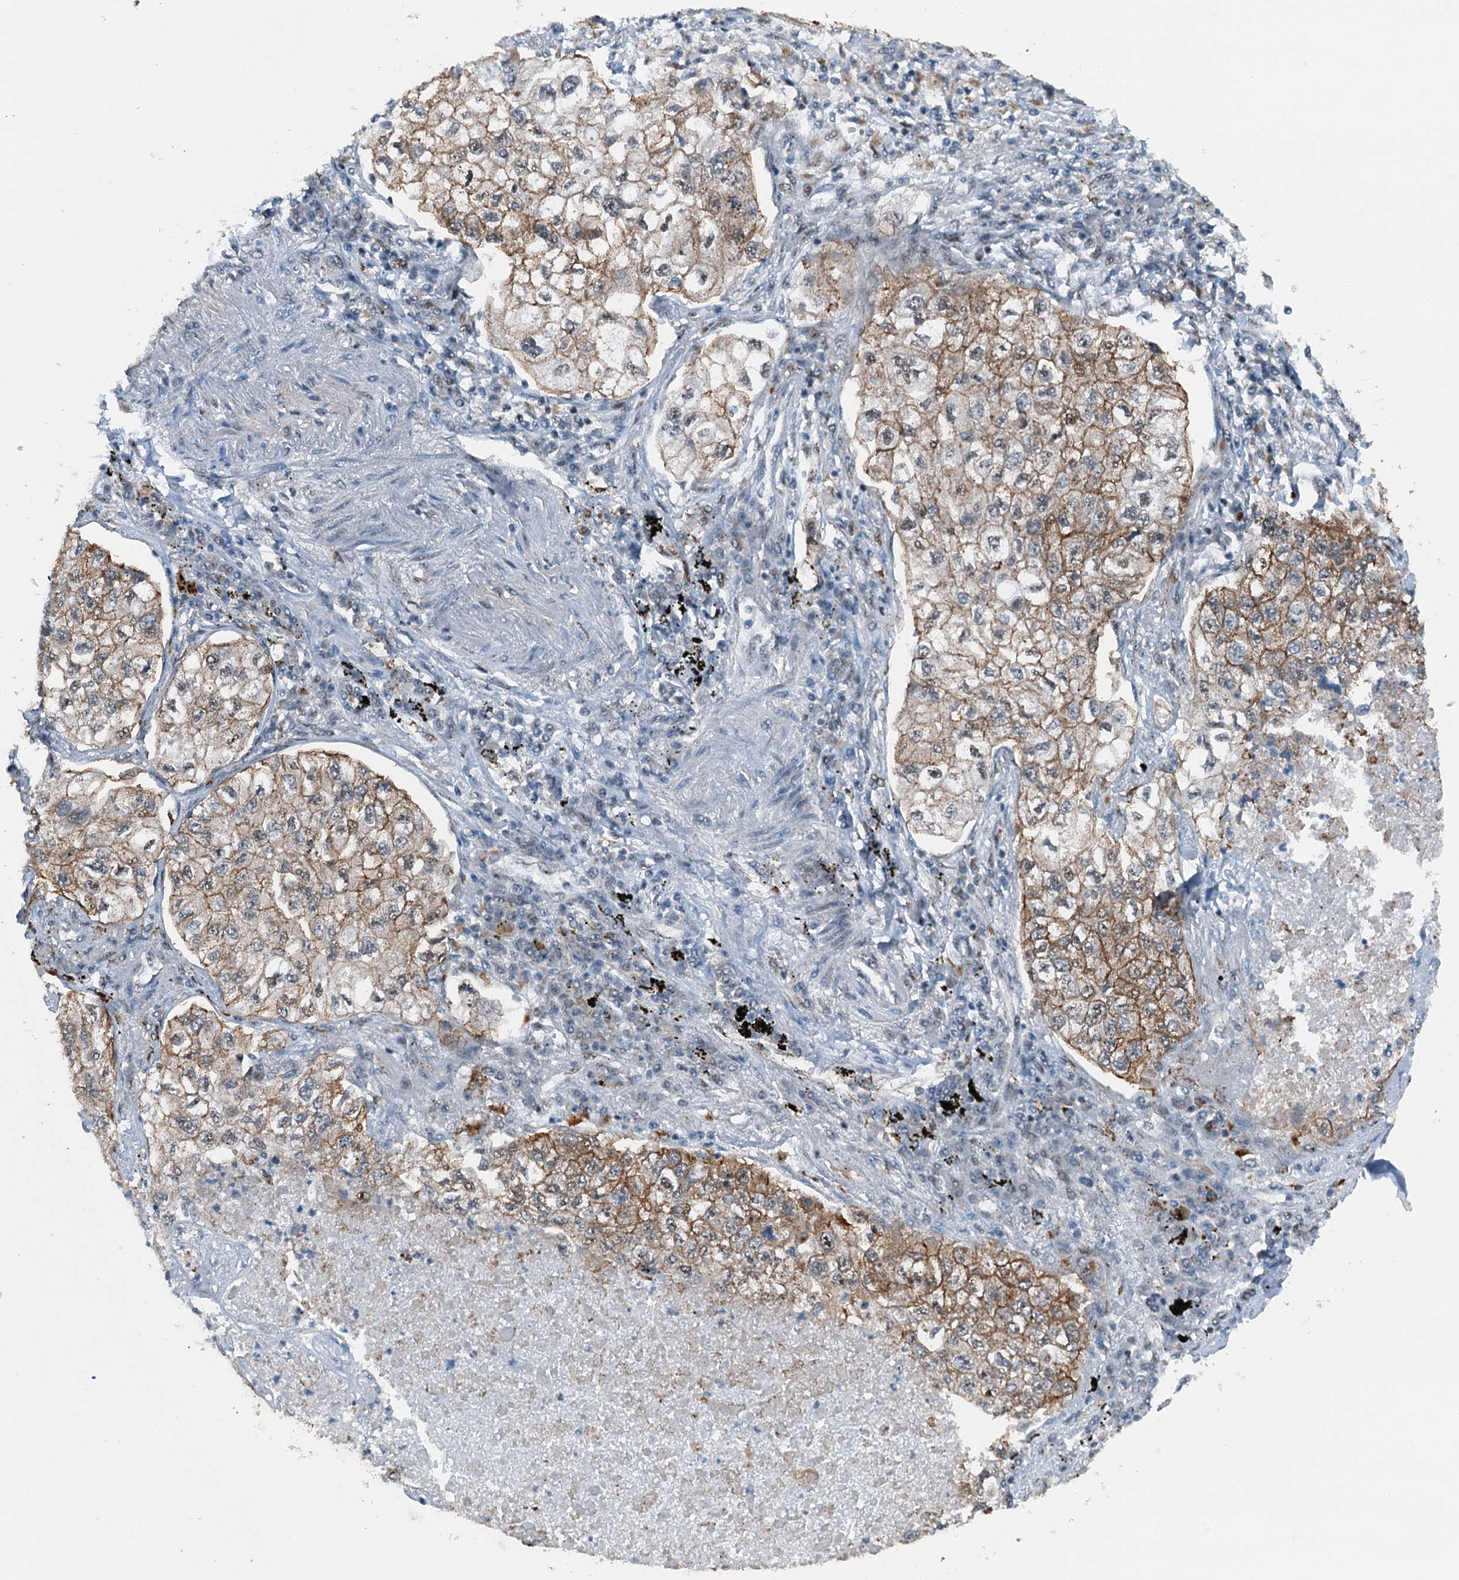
{"staining": {"intensity": "weak", "quantity": ">75%", "location": "cytoplasmic/membranous"}, "tissue": "lung cancer", "cell_type": "Tumor cells", "image_type": "cancer", "snomed": [{"axis": "morphology", "description": "Adenocarcinoma, NOS"}, {"axis": "topography", "description": "Lung"}], "caption": "Lung cancer (adenocarcinoma) stained with a brown dye reveals weak cytoplasmic/membranous positive expression in about >75% of tumor cells.", "gene": "BMERB1", "patient": {"sex": "male", "age": 63}}